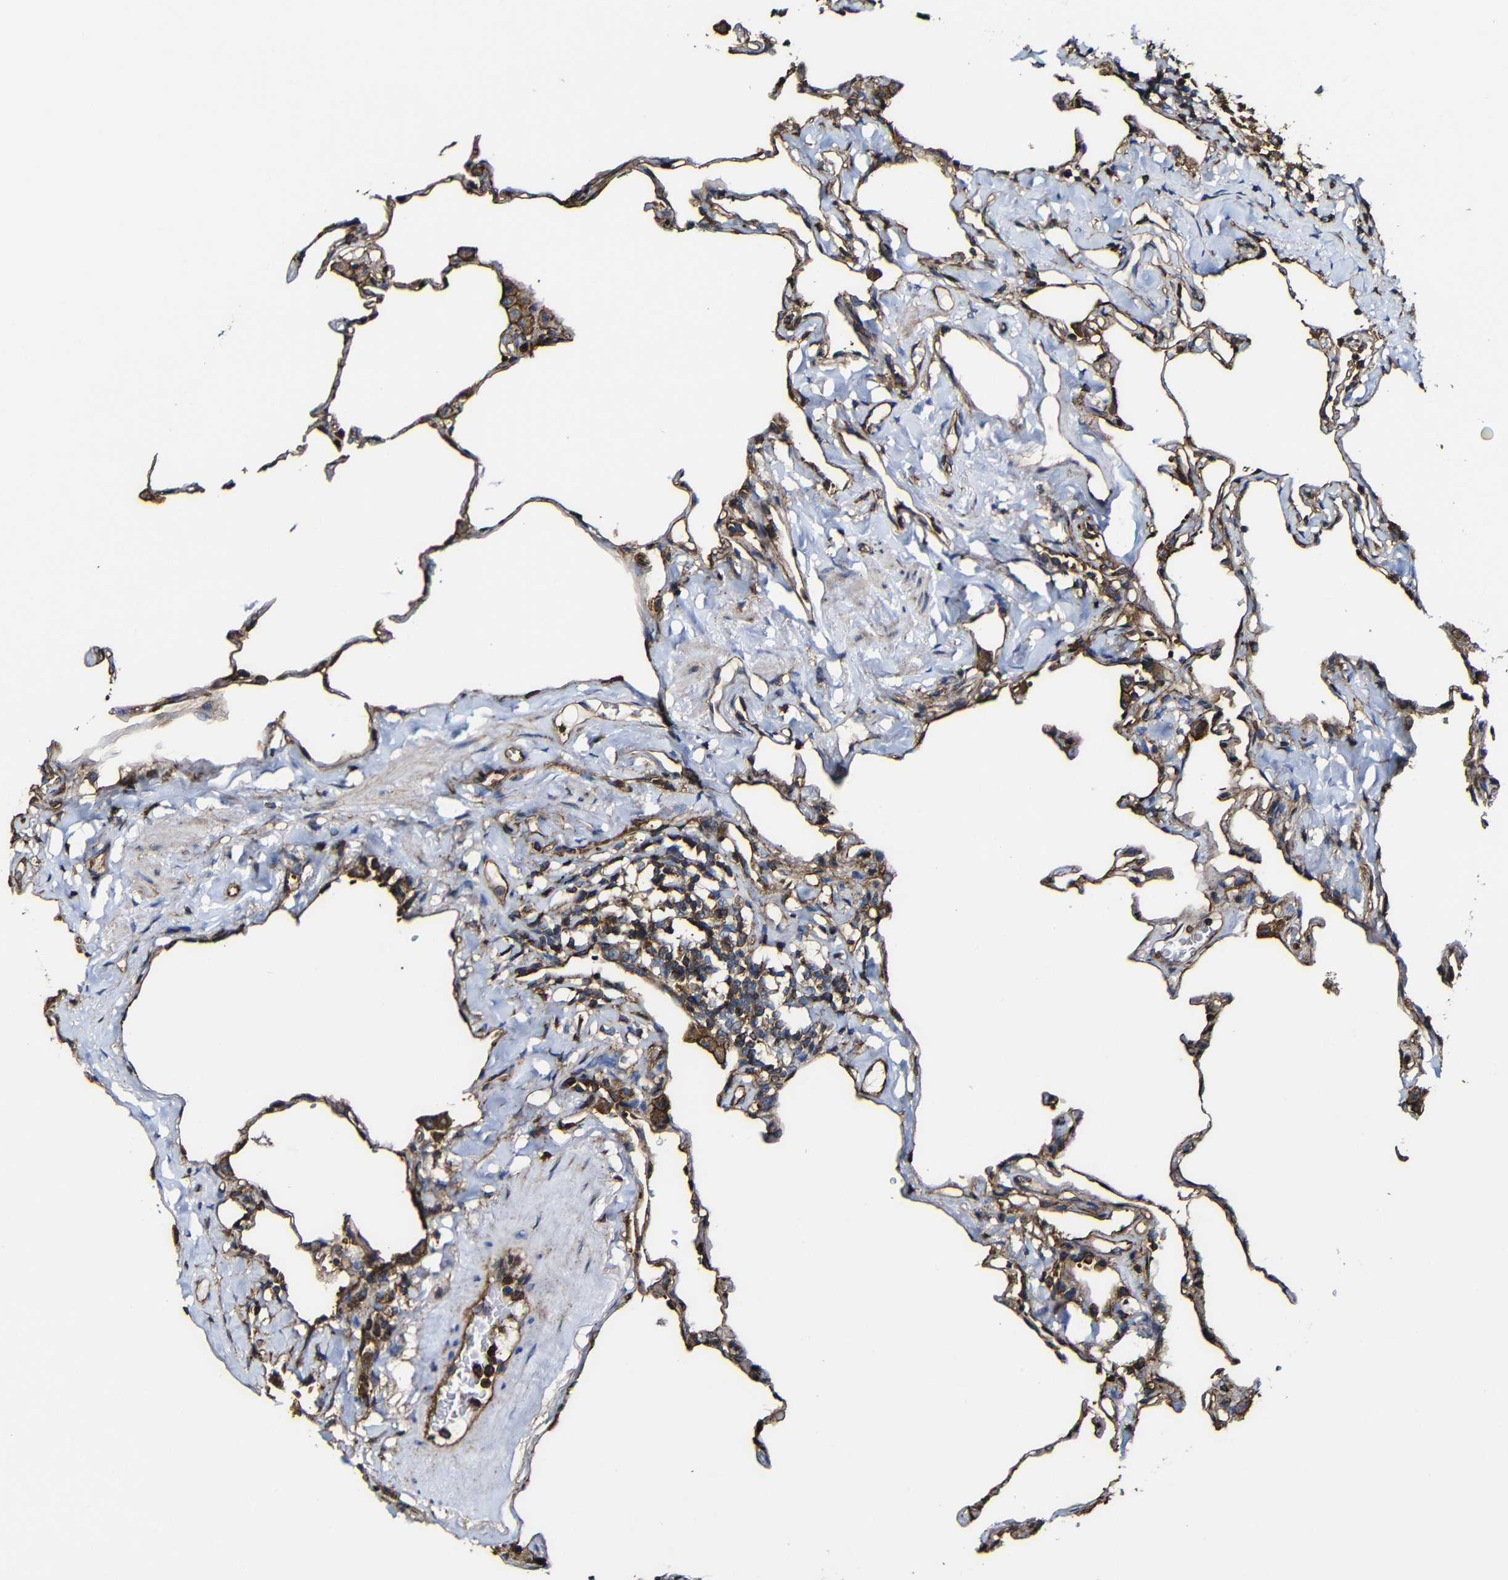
{"staining": {"intensity": "strong", "quantity": ">75%", "location": "cytoplasmic/membranous"}, "tissue": "lung", "cell_type": "Alveolar cells", "image_type": "normal", "snomed": [{"axis": "morphology", "description": "Normal tissue, NOS"}, {"axis": "topography", "description": "Lung"}], "caption": "Protein expression by immunohistochemistry (IHC) reveals strong cytoplasmic/membranous staining in approximately >75% of alveolar cells in benign lung.", "gene": "MSN", "patient": {"sex": "male", "age": 59}}